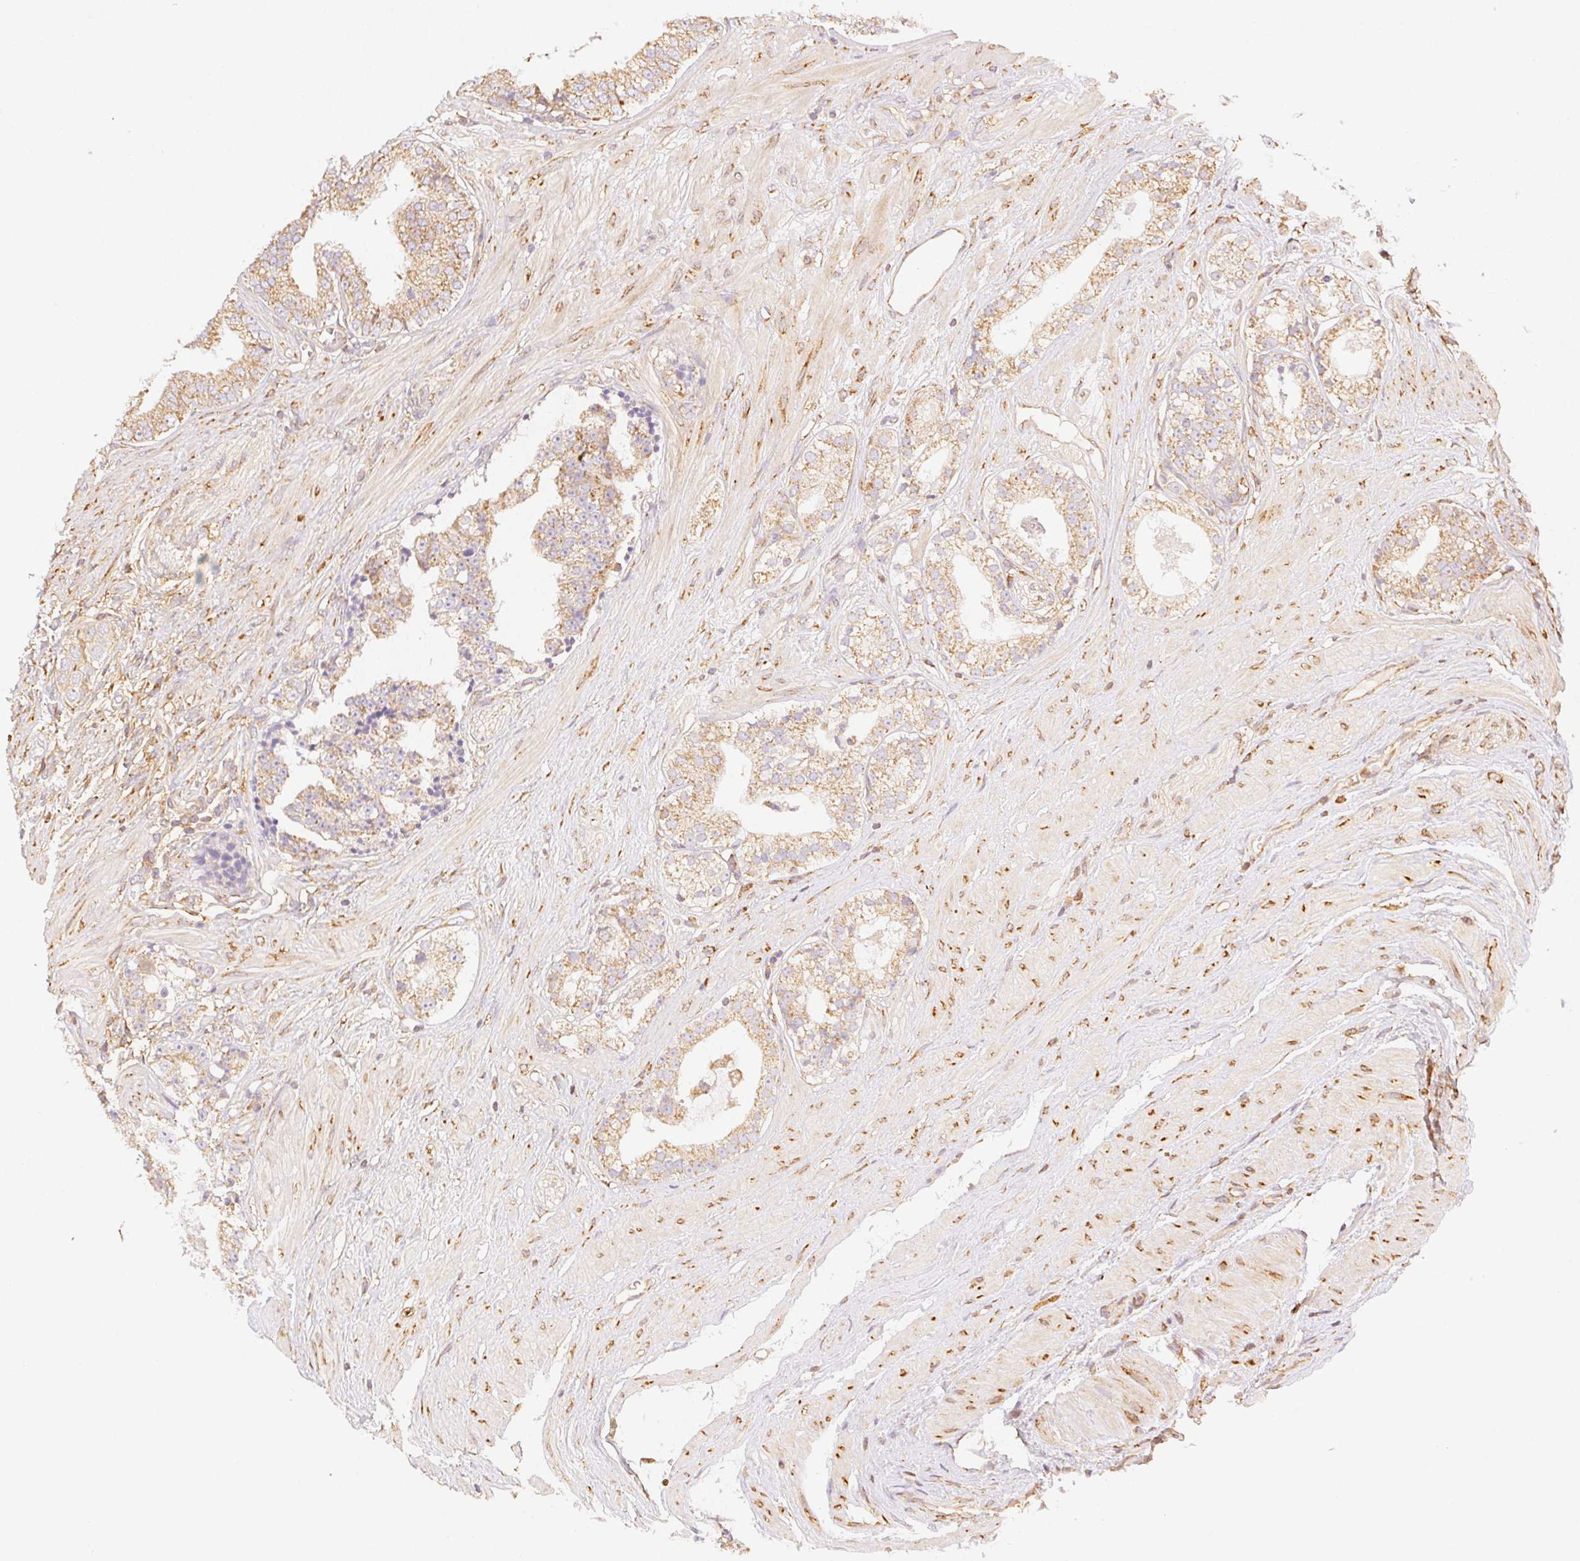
{"staining": {"intensity": "weak", "quantity": ">75%", "location": "cytoplasmic/membranous"}, "tissue": "prostate cancer", "cell_type": "Tumor cells", "image_type": "cancer", "snomed": [{"axis": "morphology", "description": "Adenocarcinoma, Low grade"}, {"axis": "topography", "description": "Prostate"}], "caption": "An immunohistochemistry (IHC) photomicrograph of neoplastic tissue is shown. Protein staining in brown highlights weak cytoplasmic/membranous positivity in prostate low-grade adenocarcinoma within tumor cells.", "gene": "ENTREP1", "patient": {"sex": "male", "age": 60}}